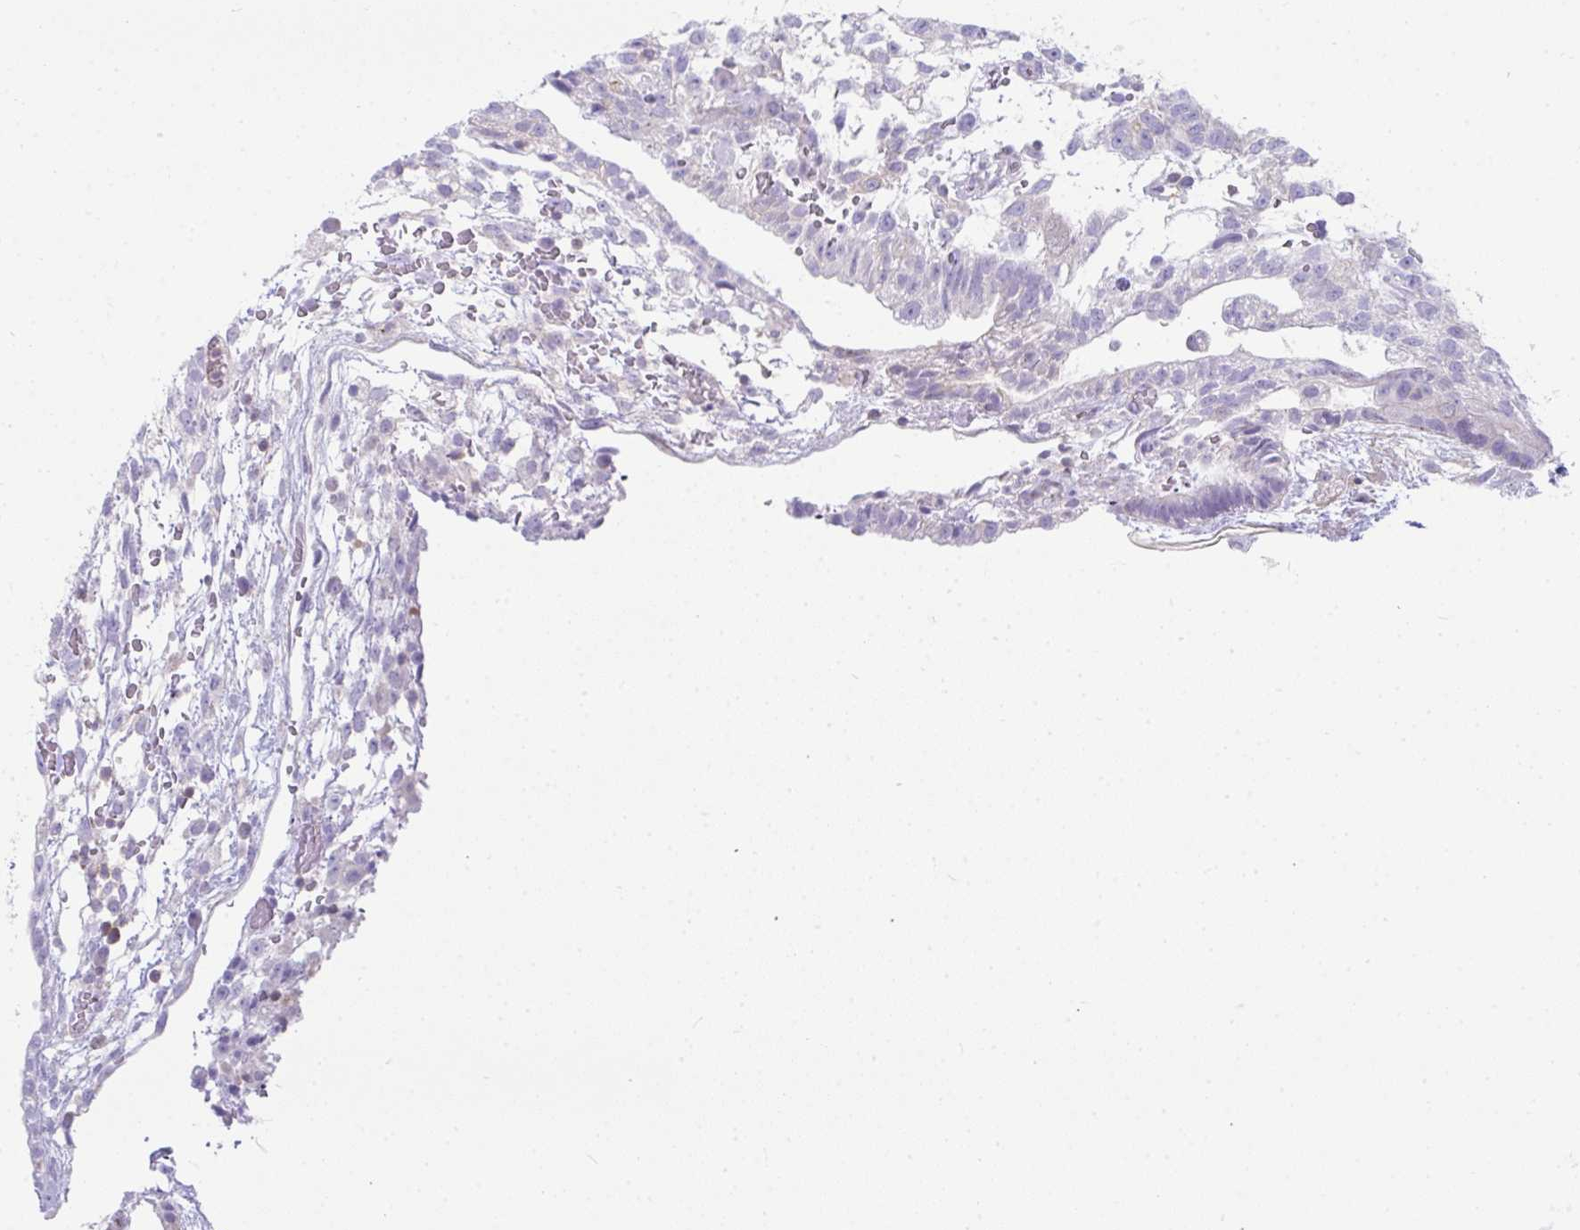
{"staining": {"intensity": "negative", "quantity": "none", "location": "none"}, "tissue": "testis cancer", "cell_type": "Tumor cells", "image_type": "cancer", "snomed": [{"axis": "morphology", "description": "Carcinoma, Embryonal, NOS"}, {"axis": "topography", "description": "Testis"}], "caption": "Protein analysis of embryonal carcinoma (testis) displays no significant expression in tumor cells.", "gene": "CDRT15", "patient": {"sex": "male", "age": 32}}